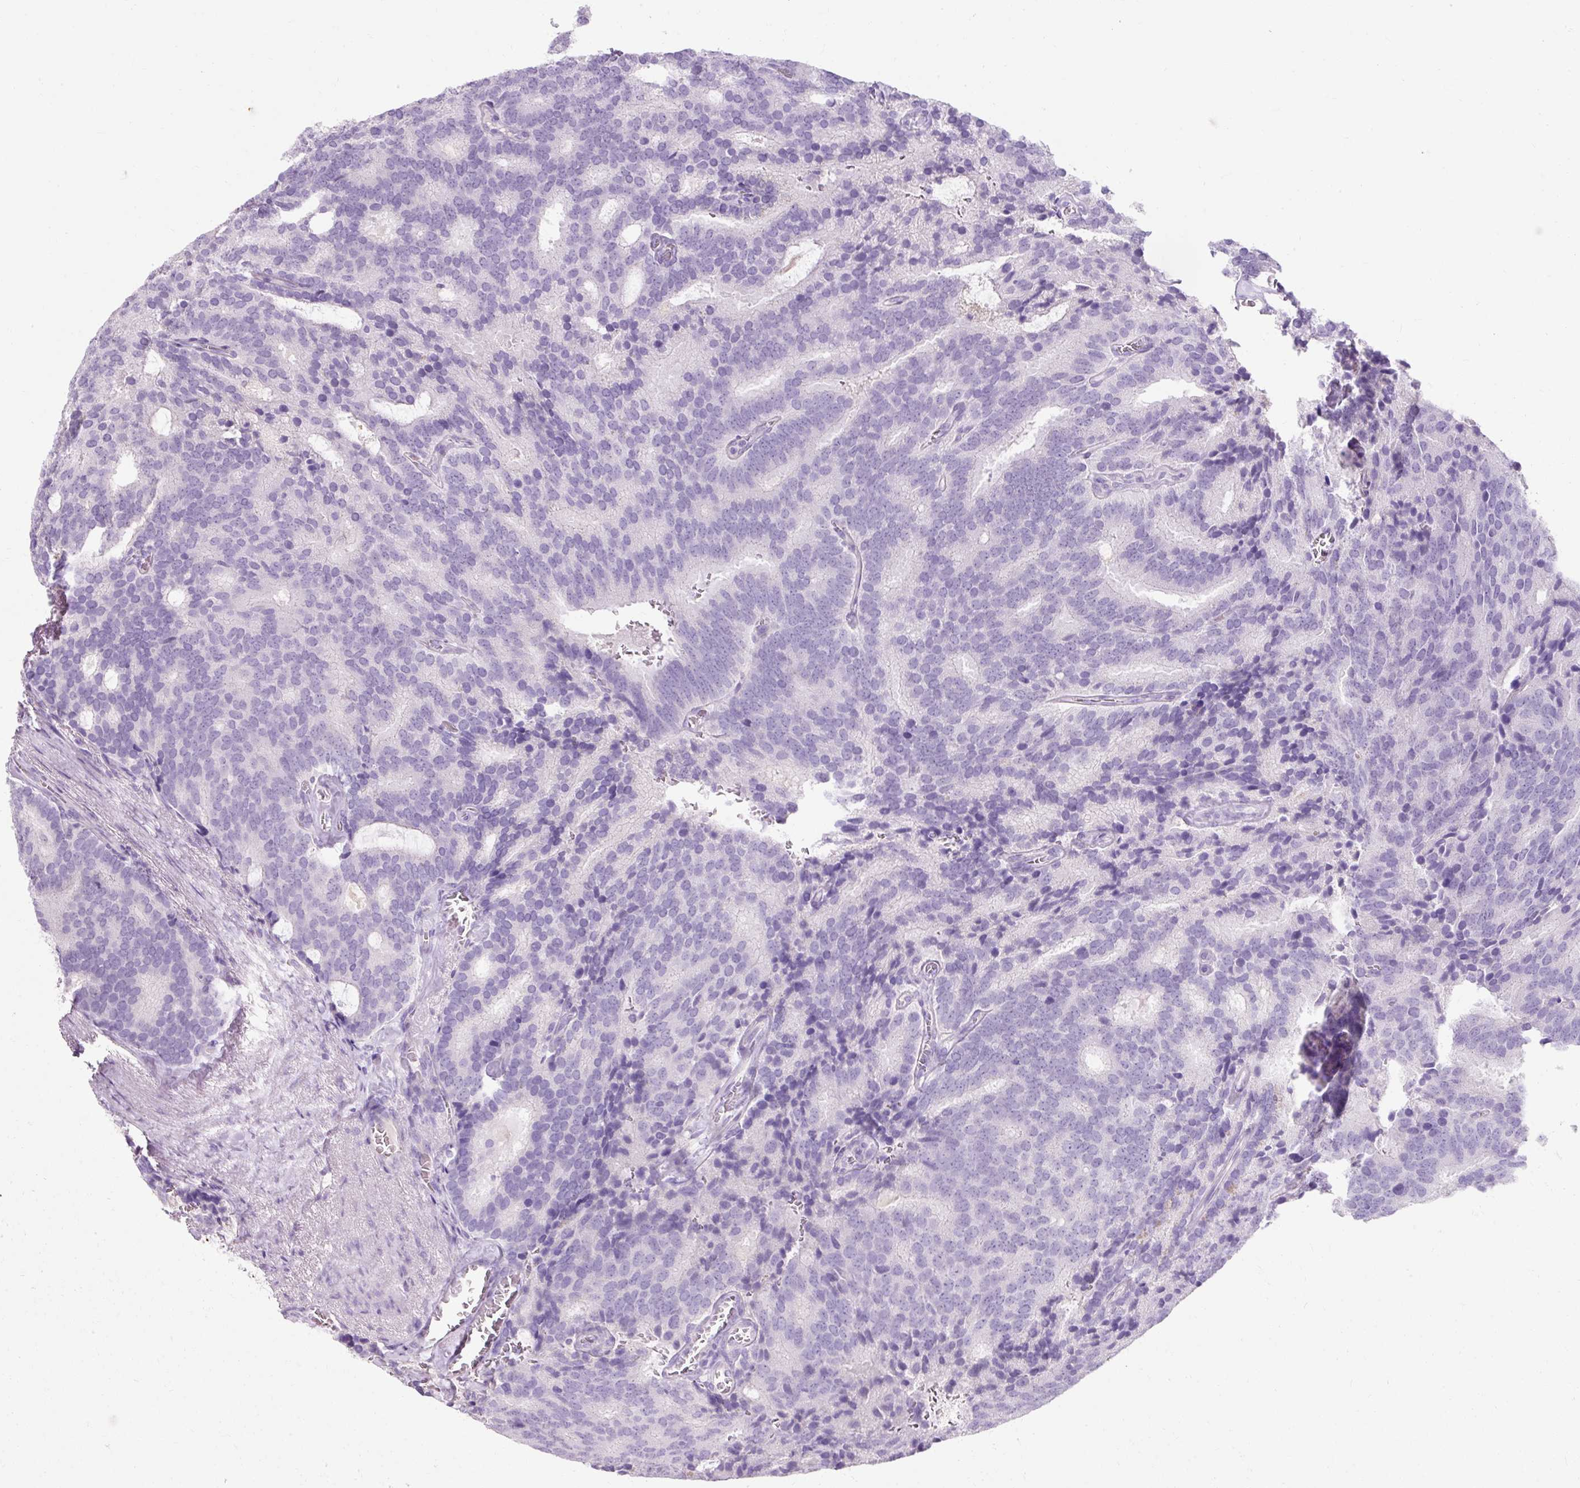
{"staining": {"intensity": "negative", "quantity": "none", "location": "none"}, "tissue": "prostate cancer", "cell_type": "Tumor cells", "image_type": "cancer", "snomed": [{"axis": "morphology", "description": "Adenocarcinoma, Low grade"}, {"axis": "topography", "description": "Prostate"}], "caption": "The image reveals no staining of tumor cells in prostate cancer.", "gene": "TMEM213", "patient": {"sex": "male", "age": 71}}